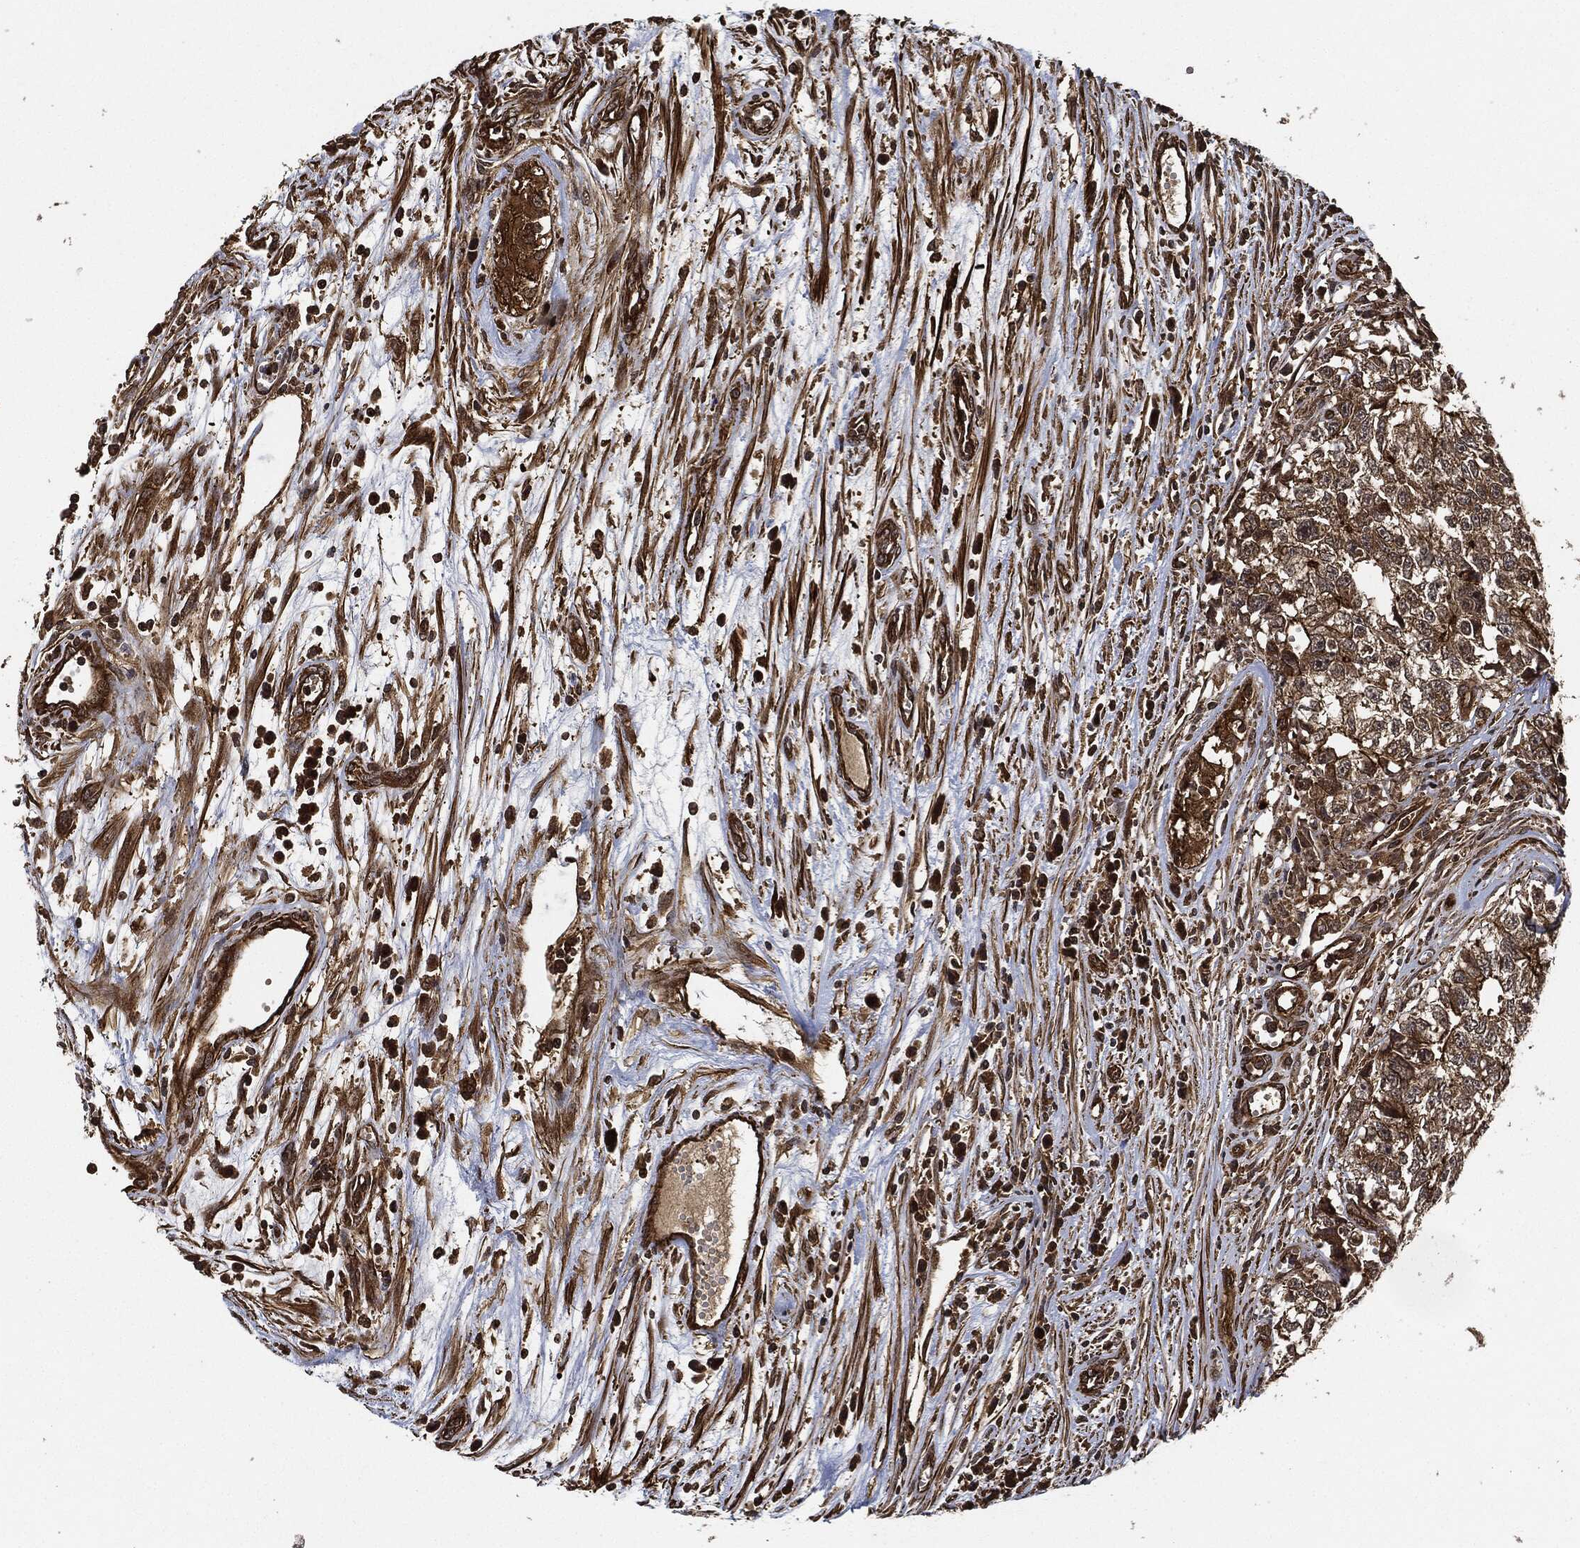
{"staining": {"intensity": "moderate", "quantity": ">75%", "location": "cytoplasmic/membranous"}, "tissue": "testis cancer", "cell_type": "Tumor cells", "image_type": "cancer", "snomed": [{"axis": "morphology", "description": "Seminoma, NOS"}, {"axis": "morphology", "description": "Carcinoma, Embryonal, NOS"}, {"axis": "topography", "description": "Testis"}], "caption": "IHC (DAB (3,3'-diaminobenzidine)) staining of human seminoma (testis) shows moderate cytoplasmic/membranous protein expression in about >75% of tumor cells.", "gene": "CEP290", "patient": {"sex": "male", "age": 22}}